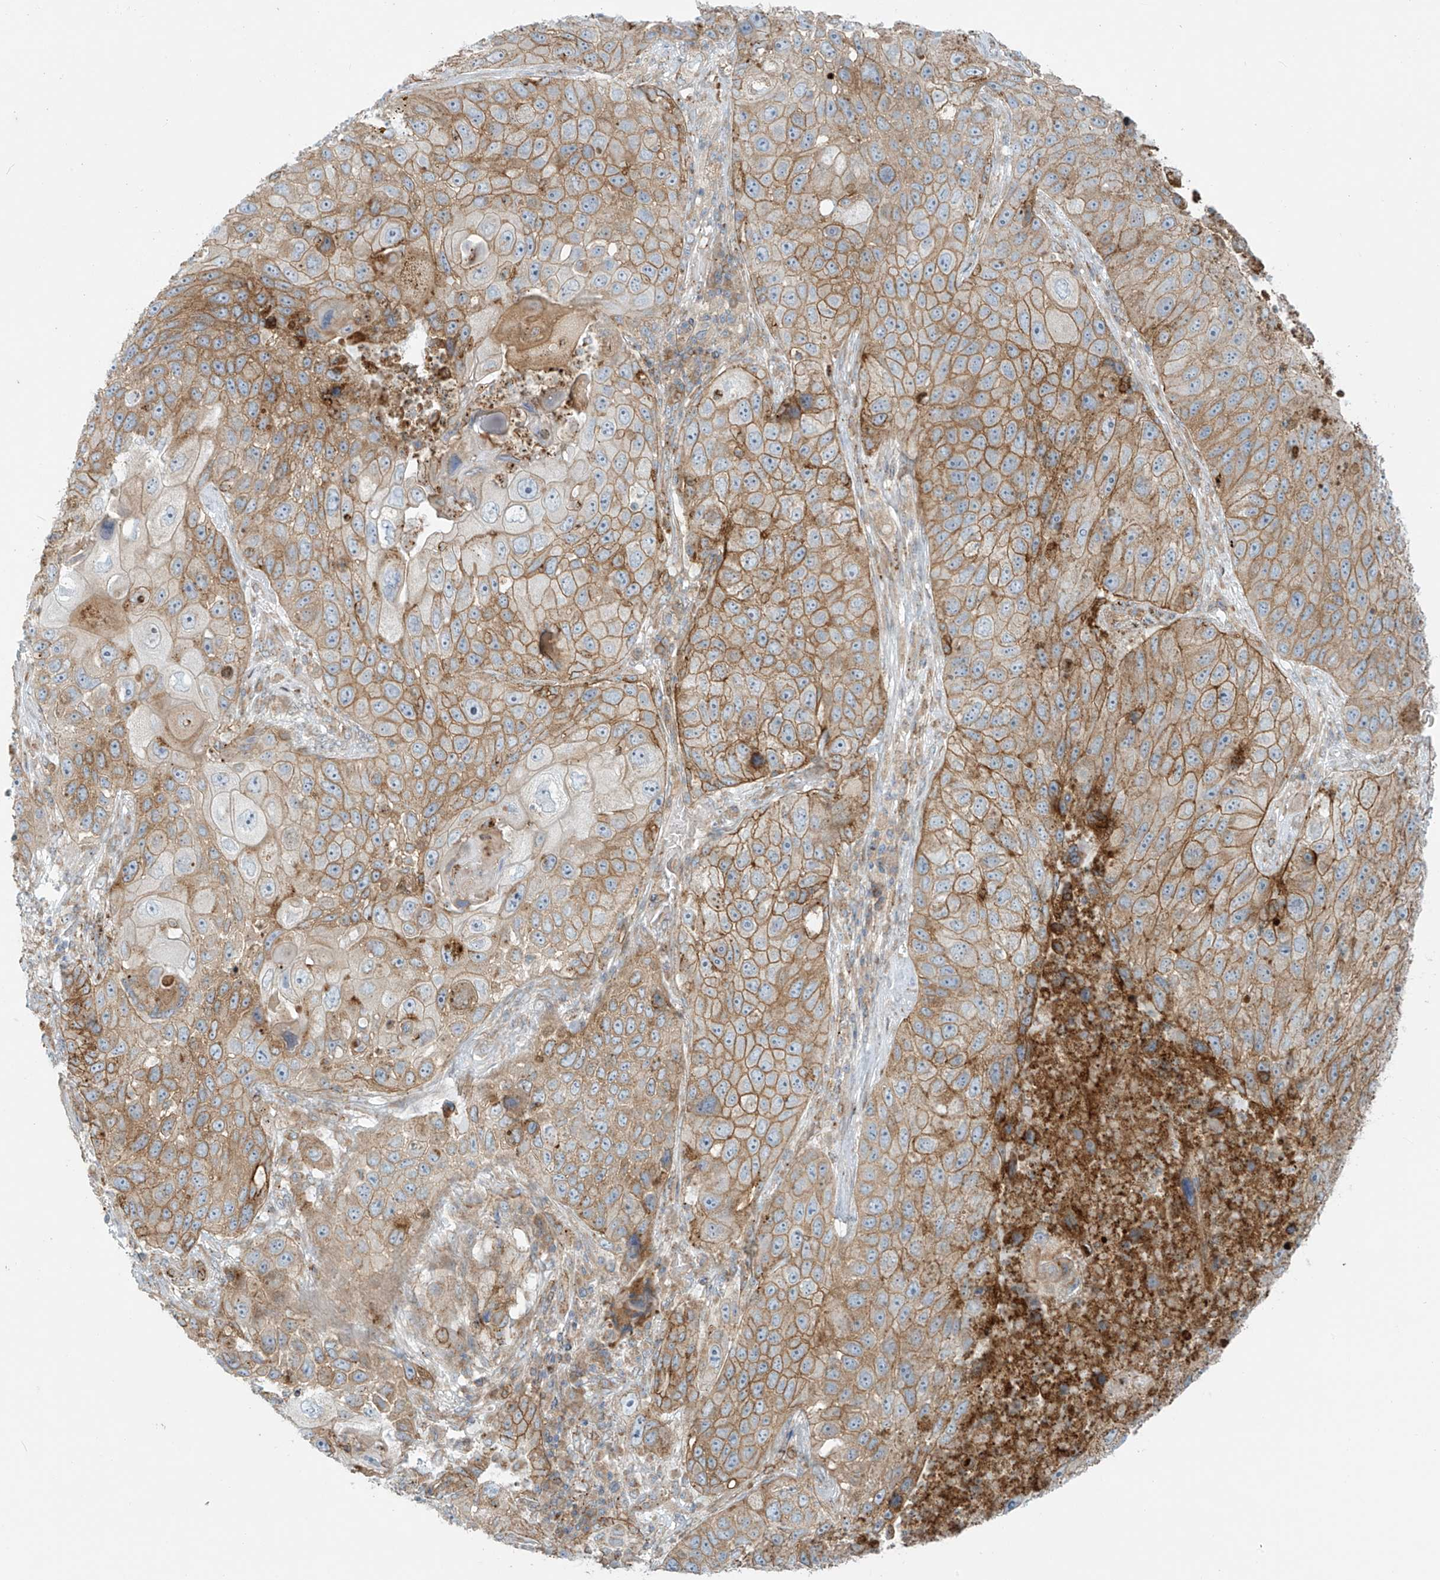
{"staining": {"intensity": "moderate", "quantity": "25%-75%", "location": "cytoplasmic/membranous"}, "tissue": "lung cancer", "cell_type": "Tumor cells", "image_type": "cancer", "snomed": [{"axis": "morphology", "description": "Squamous cell carcinoma, NOS"}, {"axis": "topography", "description": "Lung"}], "caption": "Immunohistochemistry staining of lung squamous cell carcinoma, which shows medium levels of moderate cytoplasmic/membranous positivity in about 25%-75% of tumor cells indicating moderate cytoplasmic/membranous protein staining. The staining was performed using DAB (3,3'-diaminobenzidine) (brown) for protein detection and nuclei were counterstained in hematoxylin (blue).", "gene": "LZTS3", "patient": {"sex": "male", "age": 61}}